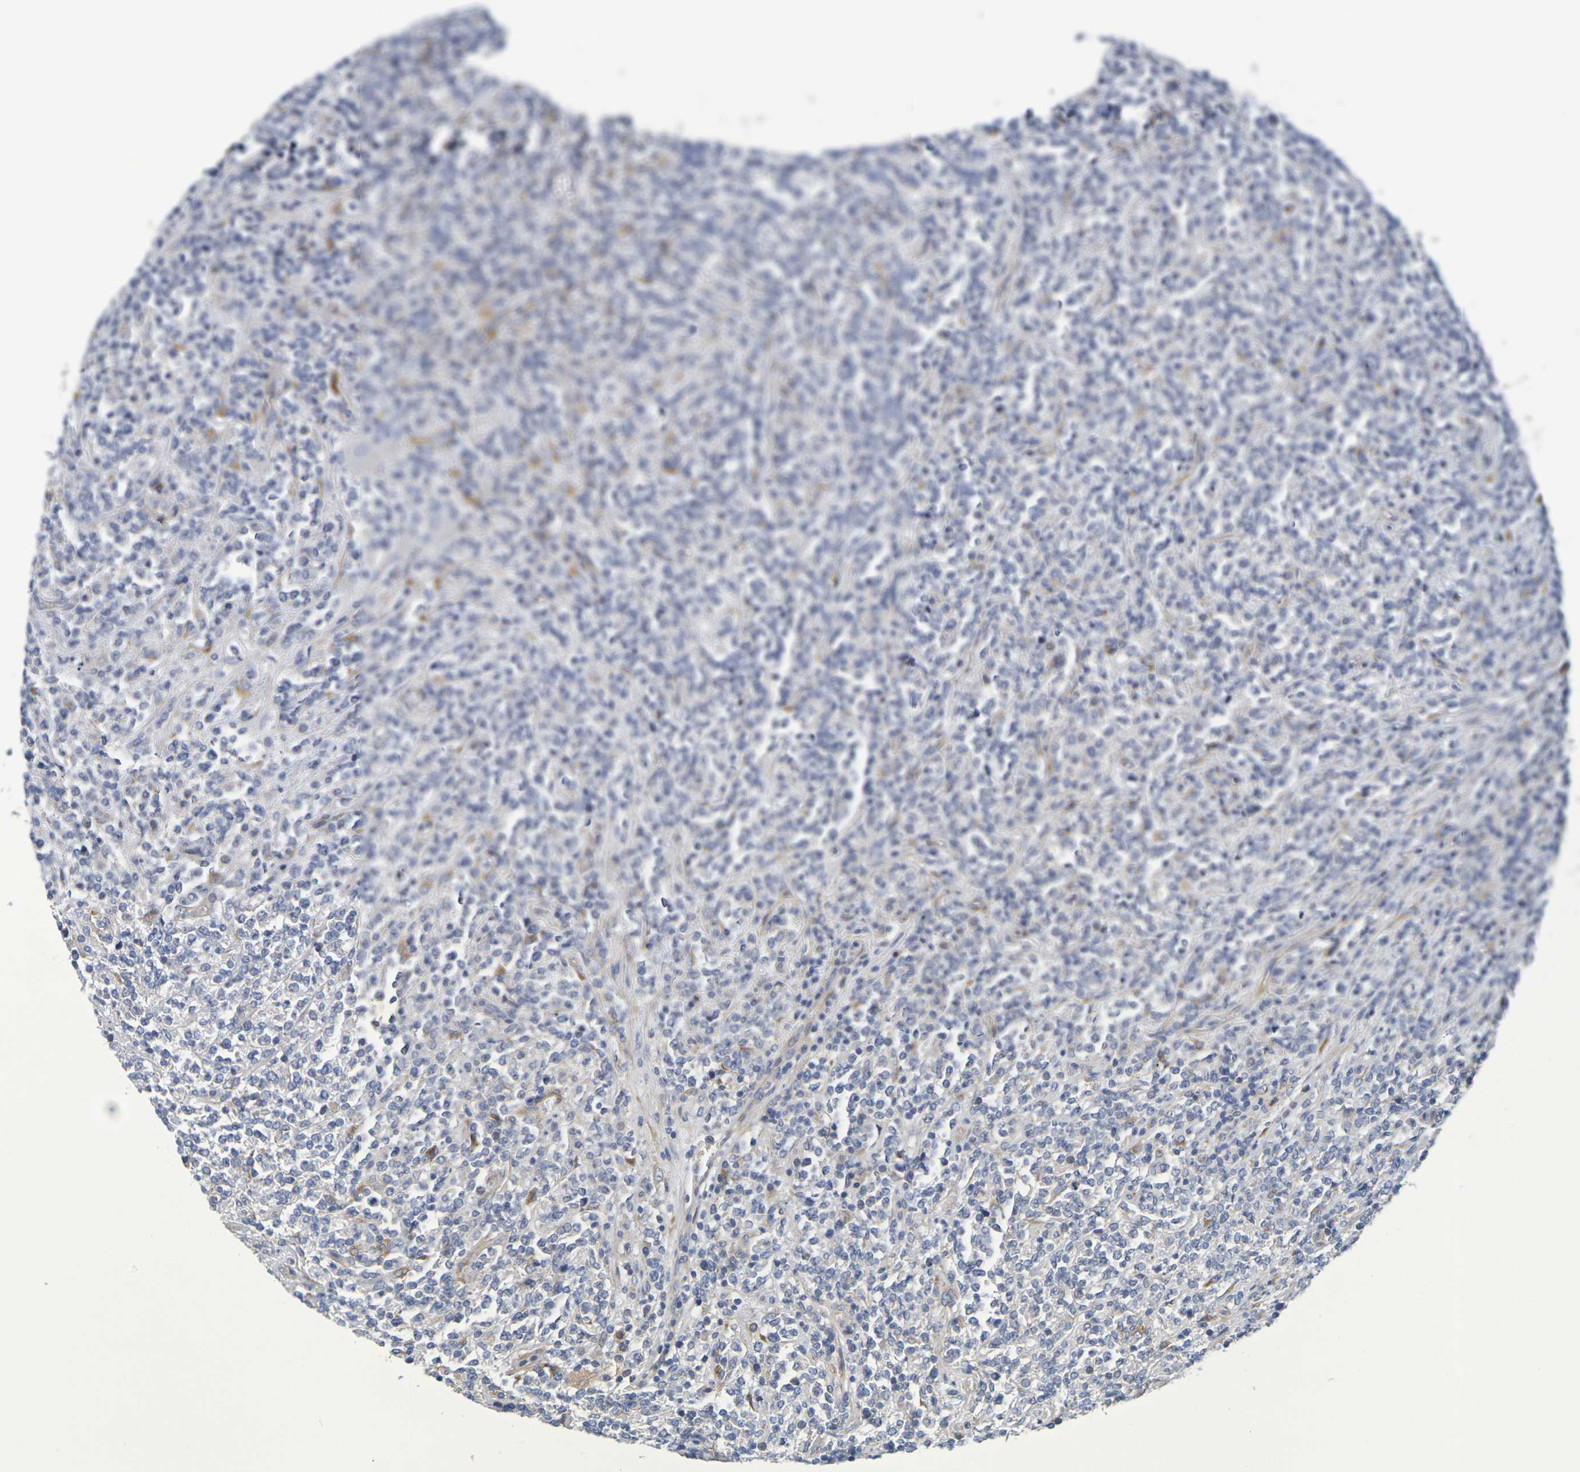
{"staining": {"intensity": "negative", "quantity": "none", "location": "none"}, "tissue": "lymphoma", "cell_type": "Tumor cells", "image_type": "cancer", "snomed": [{"axis": "morphology", "description": "Malignant lymphoma, non-Hodgkin's type, High grade"}, {"axis": "topography", "description": "Soft tissue"}], "caption": "IHC micrograph of neoplastic tissue: high-grade malignant lymphoma, non-Hodgkin's type stained with DAB demonstrates no significant protein positivity in tumor cells.", "gene": "SDC4", "patient": {"sex": "male", "age": 18}}